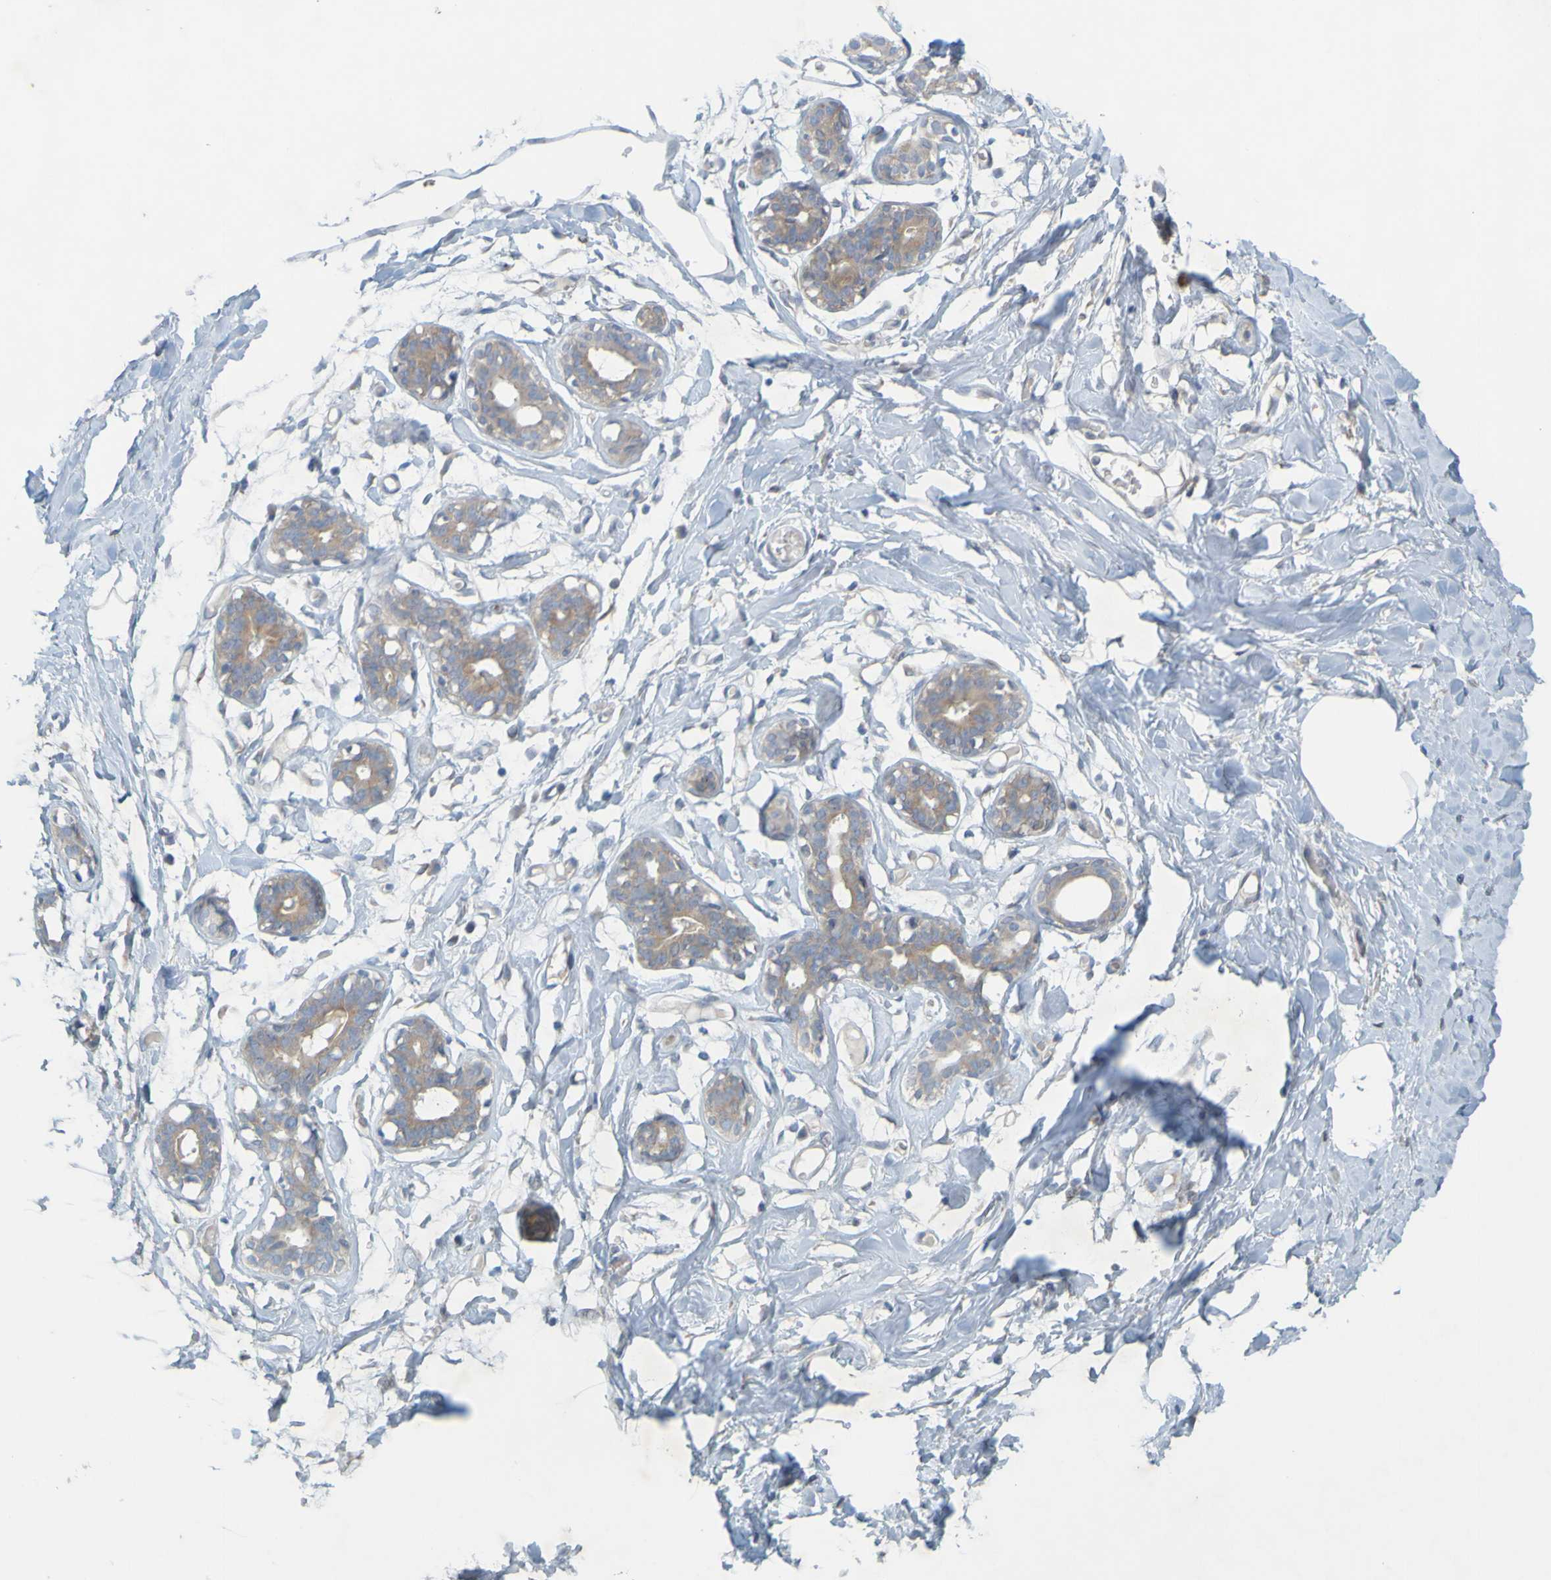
{"staining": {"intensity": "negative", "quantity": "none", "location": "none"}, "tissue": "soft tissue", "cell_type": "Fibroblasts", "image_type": "normal", "snomed": [{"axis": "morphology", "description": "Normal tissue, NOS"}, {"axis": "topography", "description": "Breast"}, {"axis": "topography", "description": "Adipose tissue"}], "caption": "Immunohistochemistry micrograph of unremarkable soft tissue: soft tissue stained with DAB reveals no significant protein positivity in fibroblasts. (DAB immunohistochemistry (IHC) with hematoxylin counter stain).", "gene": "MAG", "patient": {"sex": "female", "age": 25}}